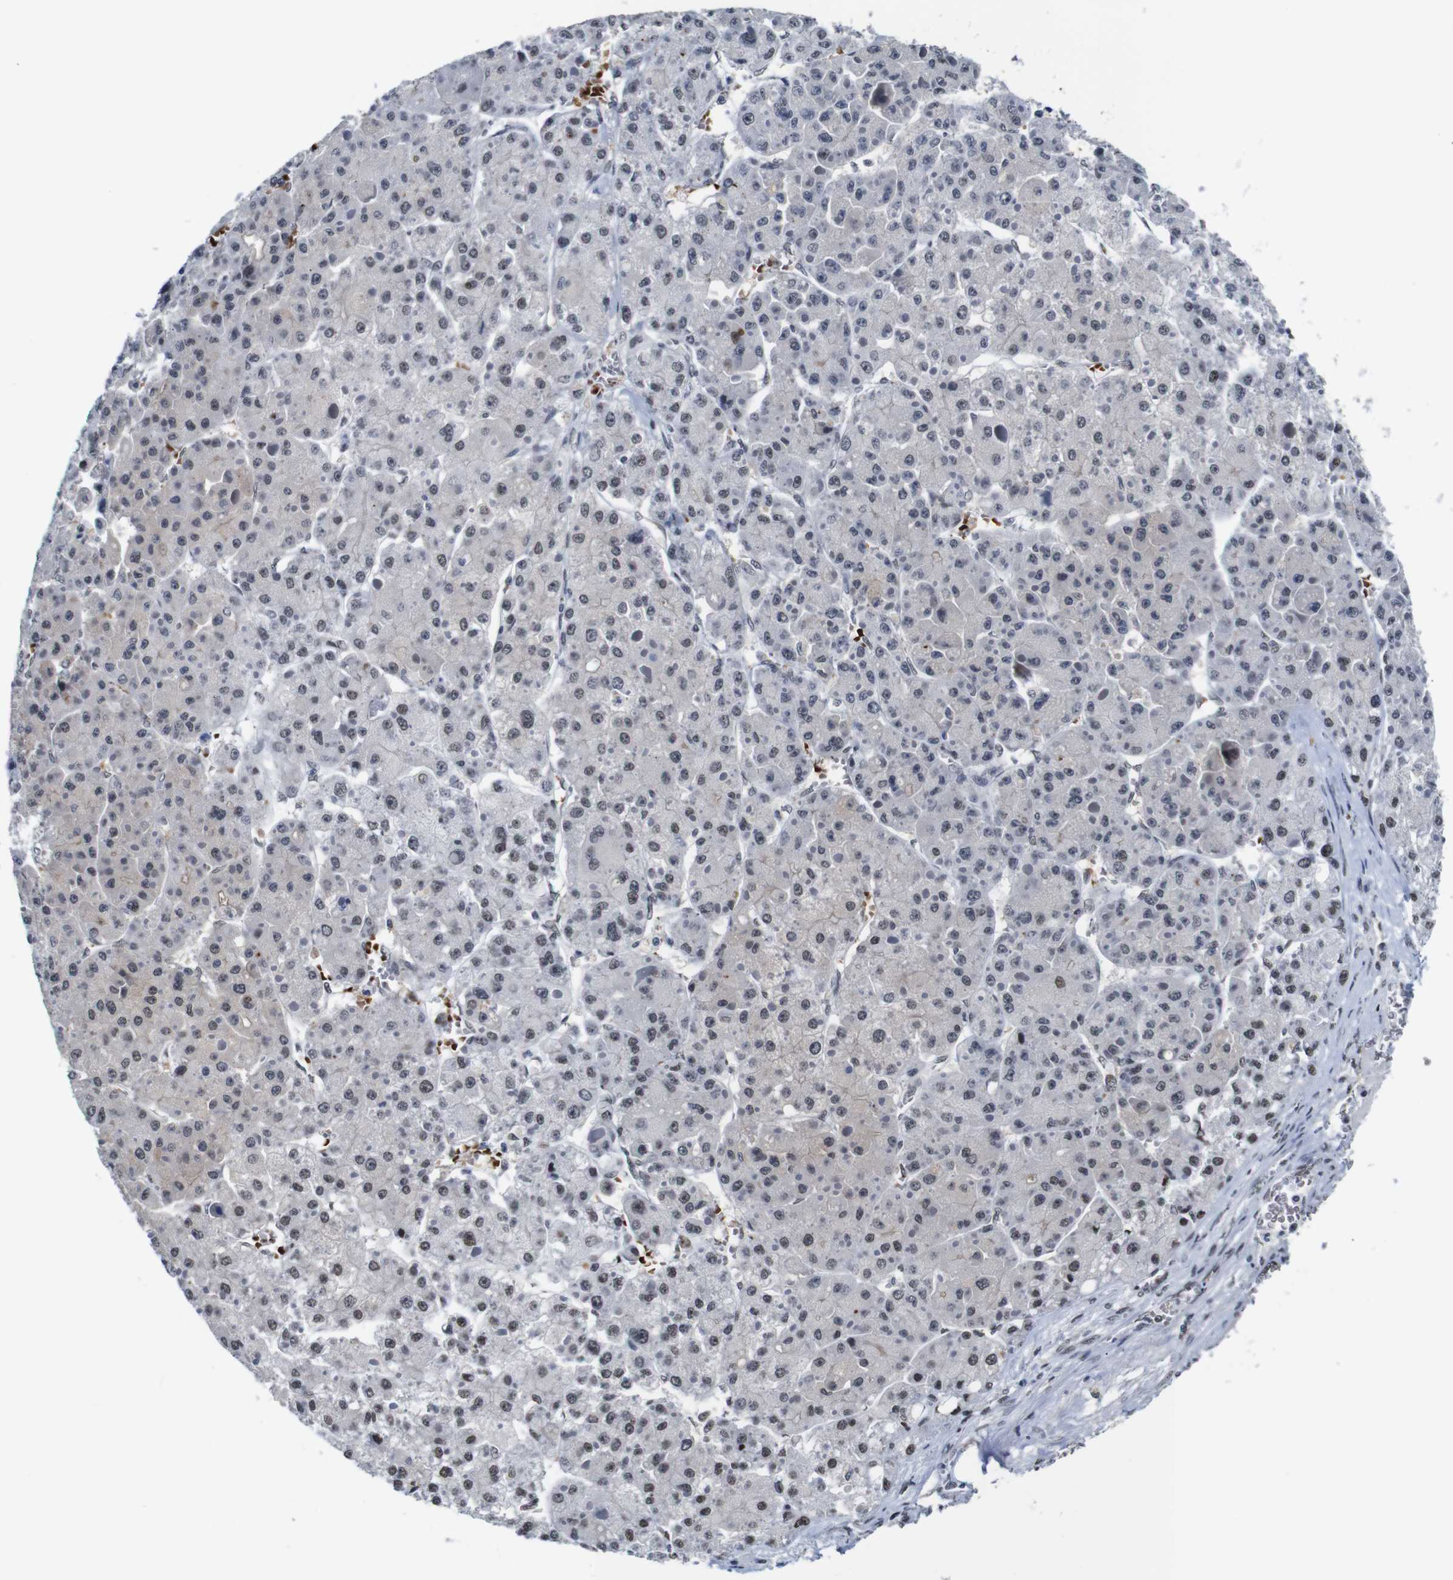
{"staining": {"intensity": "moderate", "quantity": "<25%", "location": "nuclear"}, "tissue": "liver cancer", "cell_type": "Tumor cells", "image_type": "cancer", "snomed": [{"axis": "morphology", "description": "Carcinoma, Hepatocellular, NOS"}, {"axis": "topography", "description": "Liver"}], "caption": "Liver cancer stained with a protein marker reveals moderate staining in tumor cells.", "gene": "ILDR2", "patient": {"sex": "female", "age": 73}}